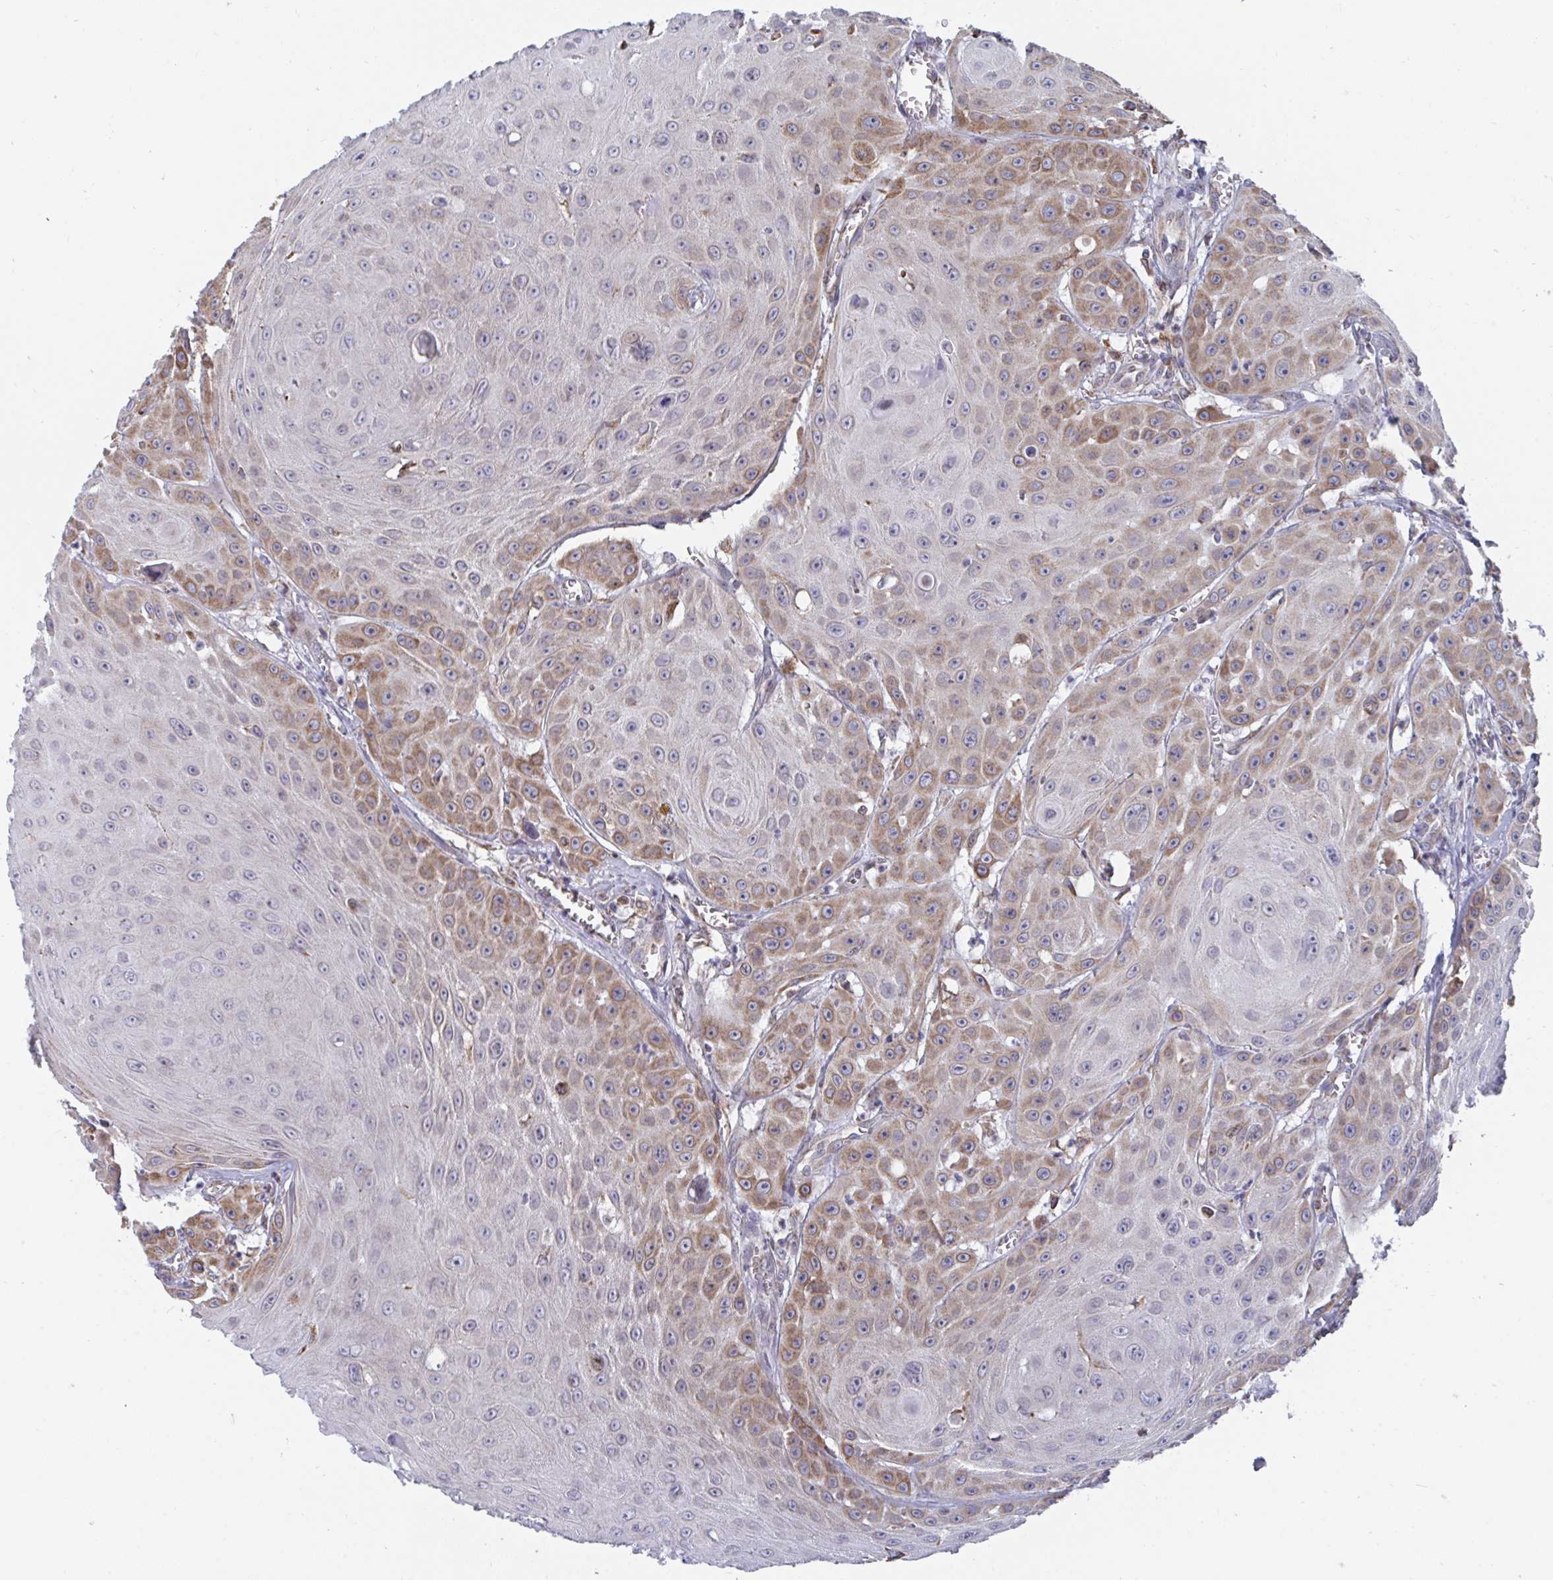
{"staining": {"intensity": "moderate", "quantity": "25%-75%", "location": "cytoplasmic/membranous"}, "tissue": "head and neck cancer", "cell_type": "Tumor cells", "image_type": "cancer", "snomed": [{"axis": "morphology", "description": "Squamous cell carcinoma, NOS"}, {"axis": "topography", "description": "Oral tissue"}, {"axis": "topography", "description": "Head-Neck"}], "caption": "An image of head and neck cancer (squamous cell carcinoma) stained for a protein demonstrates moderate cytoplasmic/membranous brown staining in tumor cells.", "gene": "ELAVL1", "patient": {"sex": "male", "age": 81}}